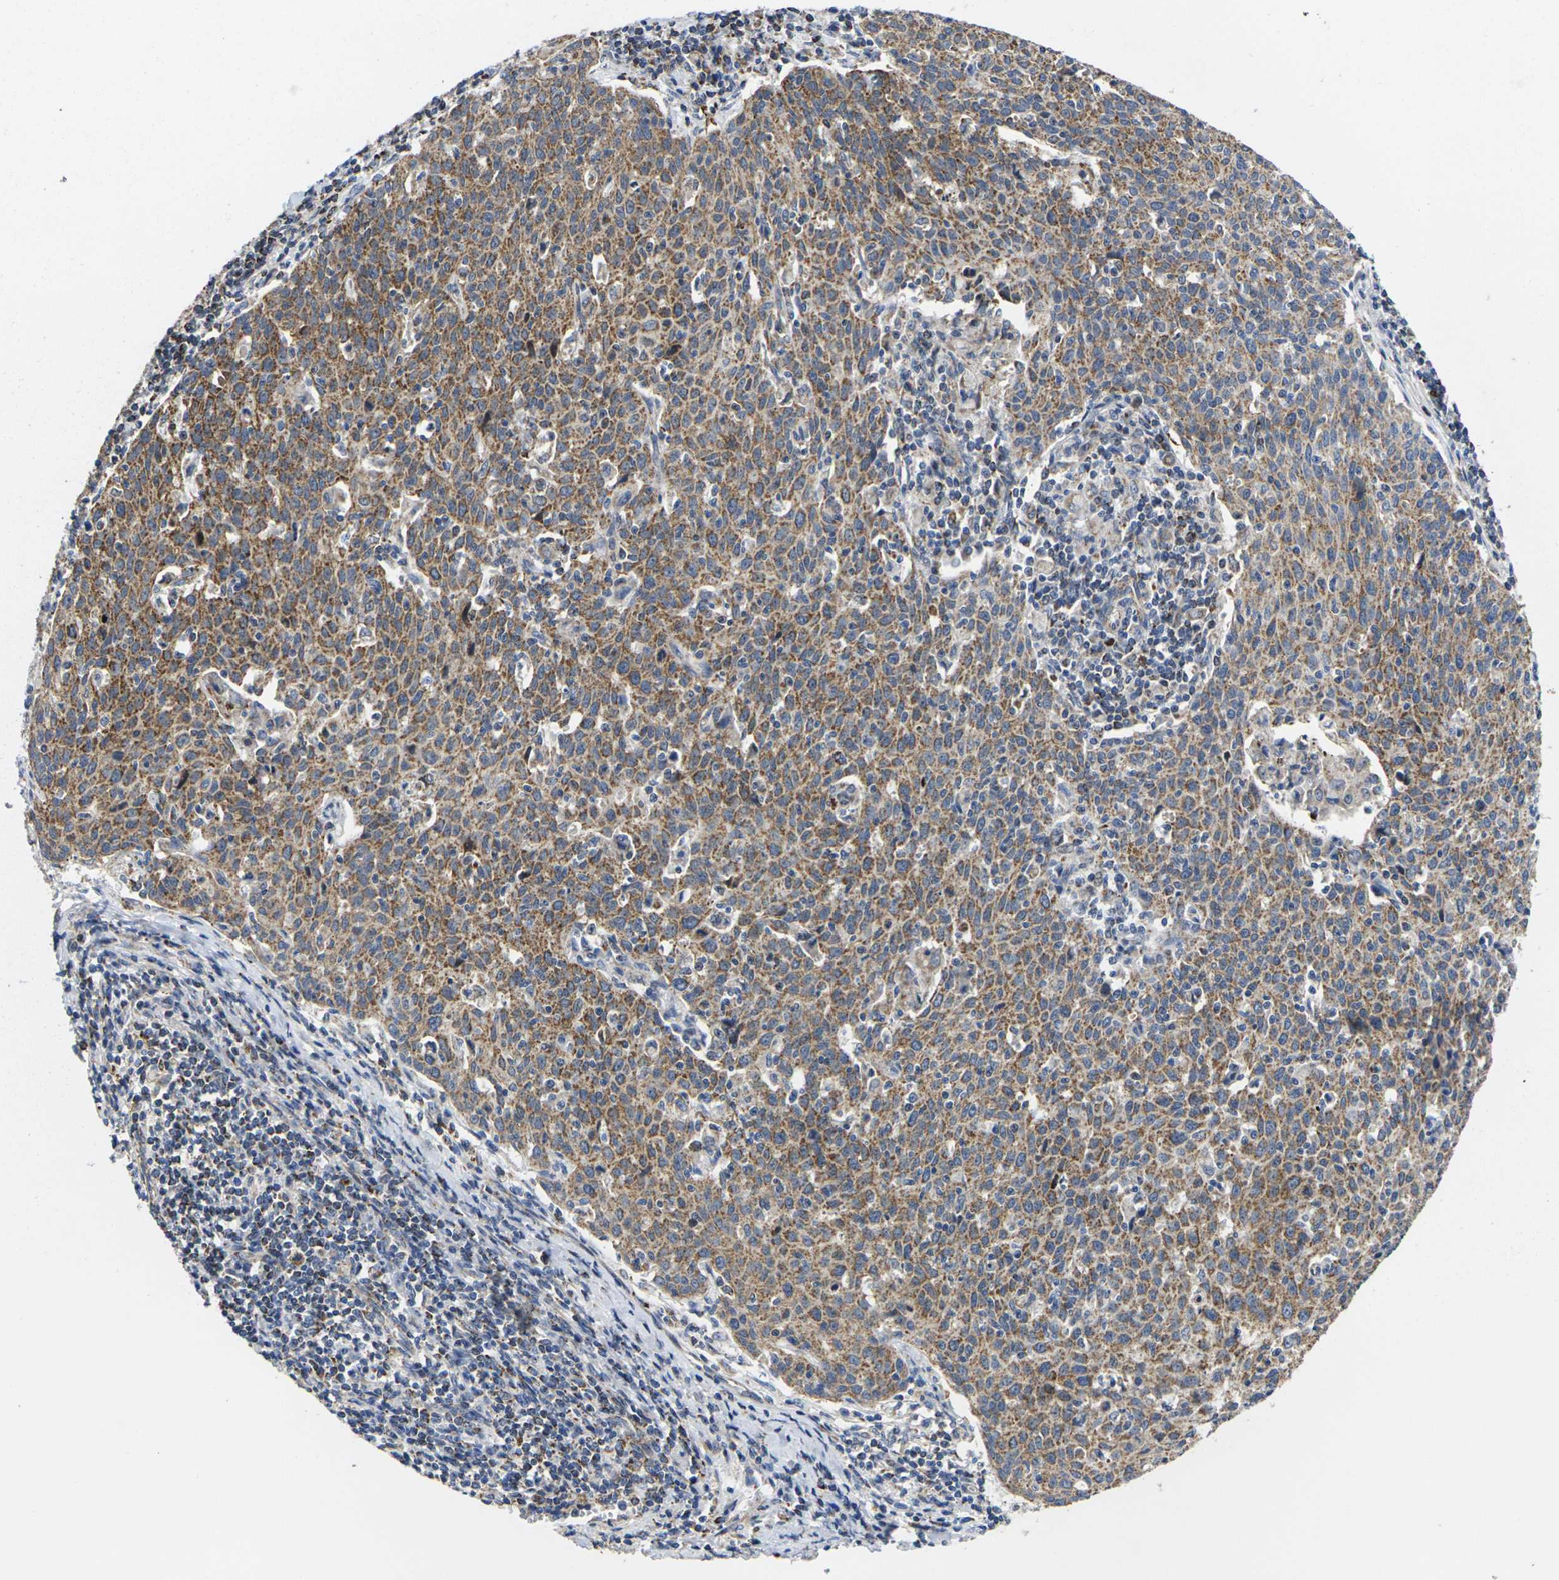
{"staining": {"intensity": "strong", "quantity": ">75%", "location": "cytoplasmic/membranous"}, "tissue": "cervical cancer", "cell_type": "Tumor cells", "image_type": "cancer", "snomed": [{"axis": "morphology", "description": "Squamous cell carcinoma, NOS"}, {"axis": "topography", "description": "Cervix"}], "caption": "Protein staining demonstrates strong cytoplasmic/membranous expression in about >75% of tumor cells in cervical cancer.", "gene": "P2RY11", "patient": {"sex": "female", "age": 38}}